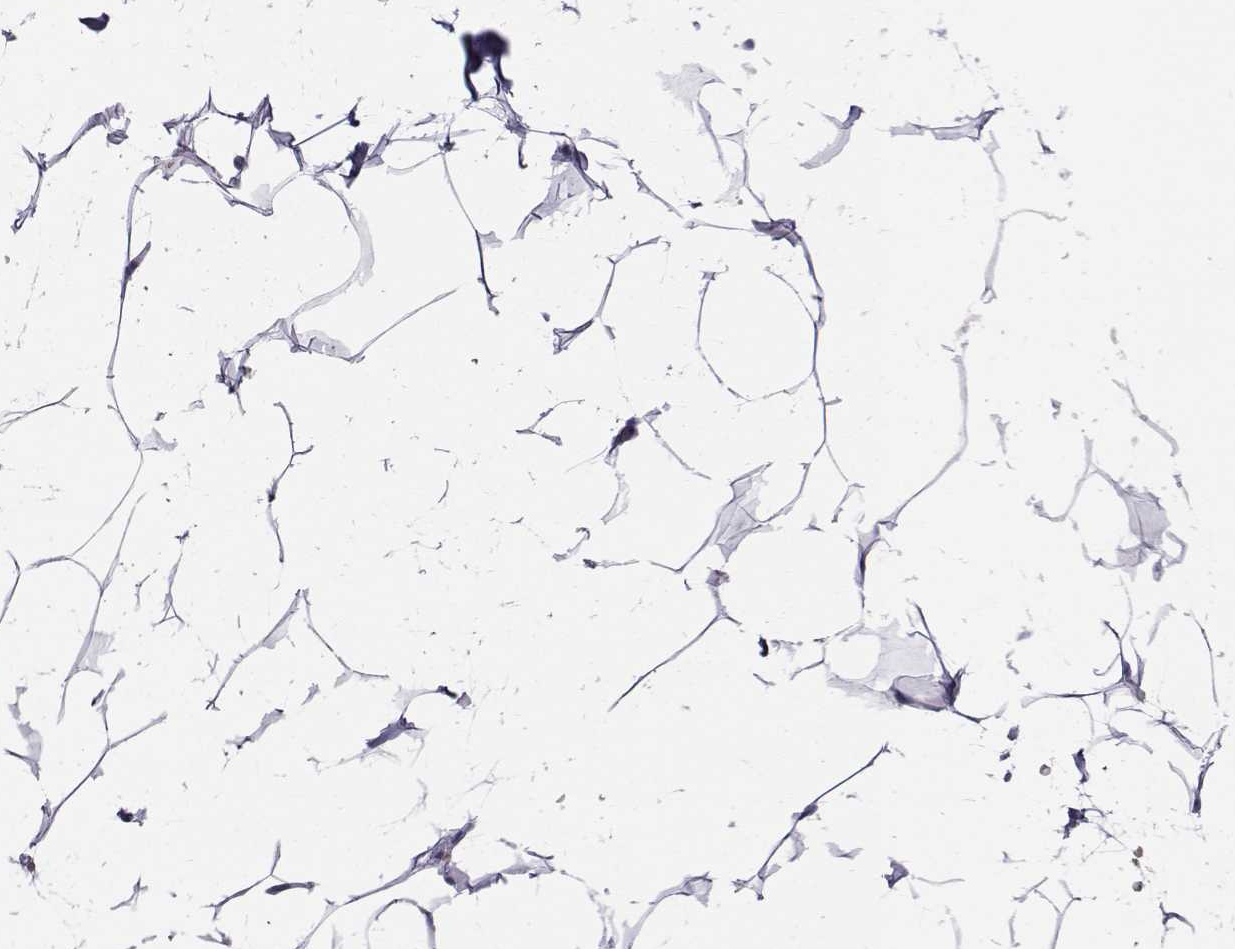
{"staining": {"intensity": "negative", "quantity": "none", "location": "none"}, "tissue": "breast", "cell_type": "Adipocytes", "image_type": "normal", "snomed": [{"axis": "morphology", "description": "Normal tissue, NOS"}, {"axis": "topography", "description": "Breast"}], "caption": "Immunohistochemistry photomicrograph of normal breast: breast stained with DAB exhibits no significant protein positivity in adipocytes.", "gene": "ANGPT1", "patient": {"sex": "female", "age": 32}}